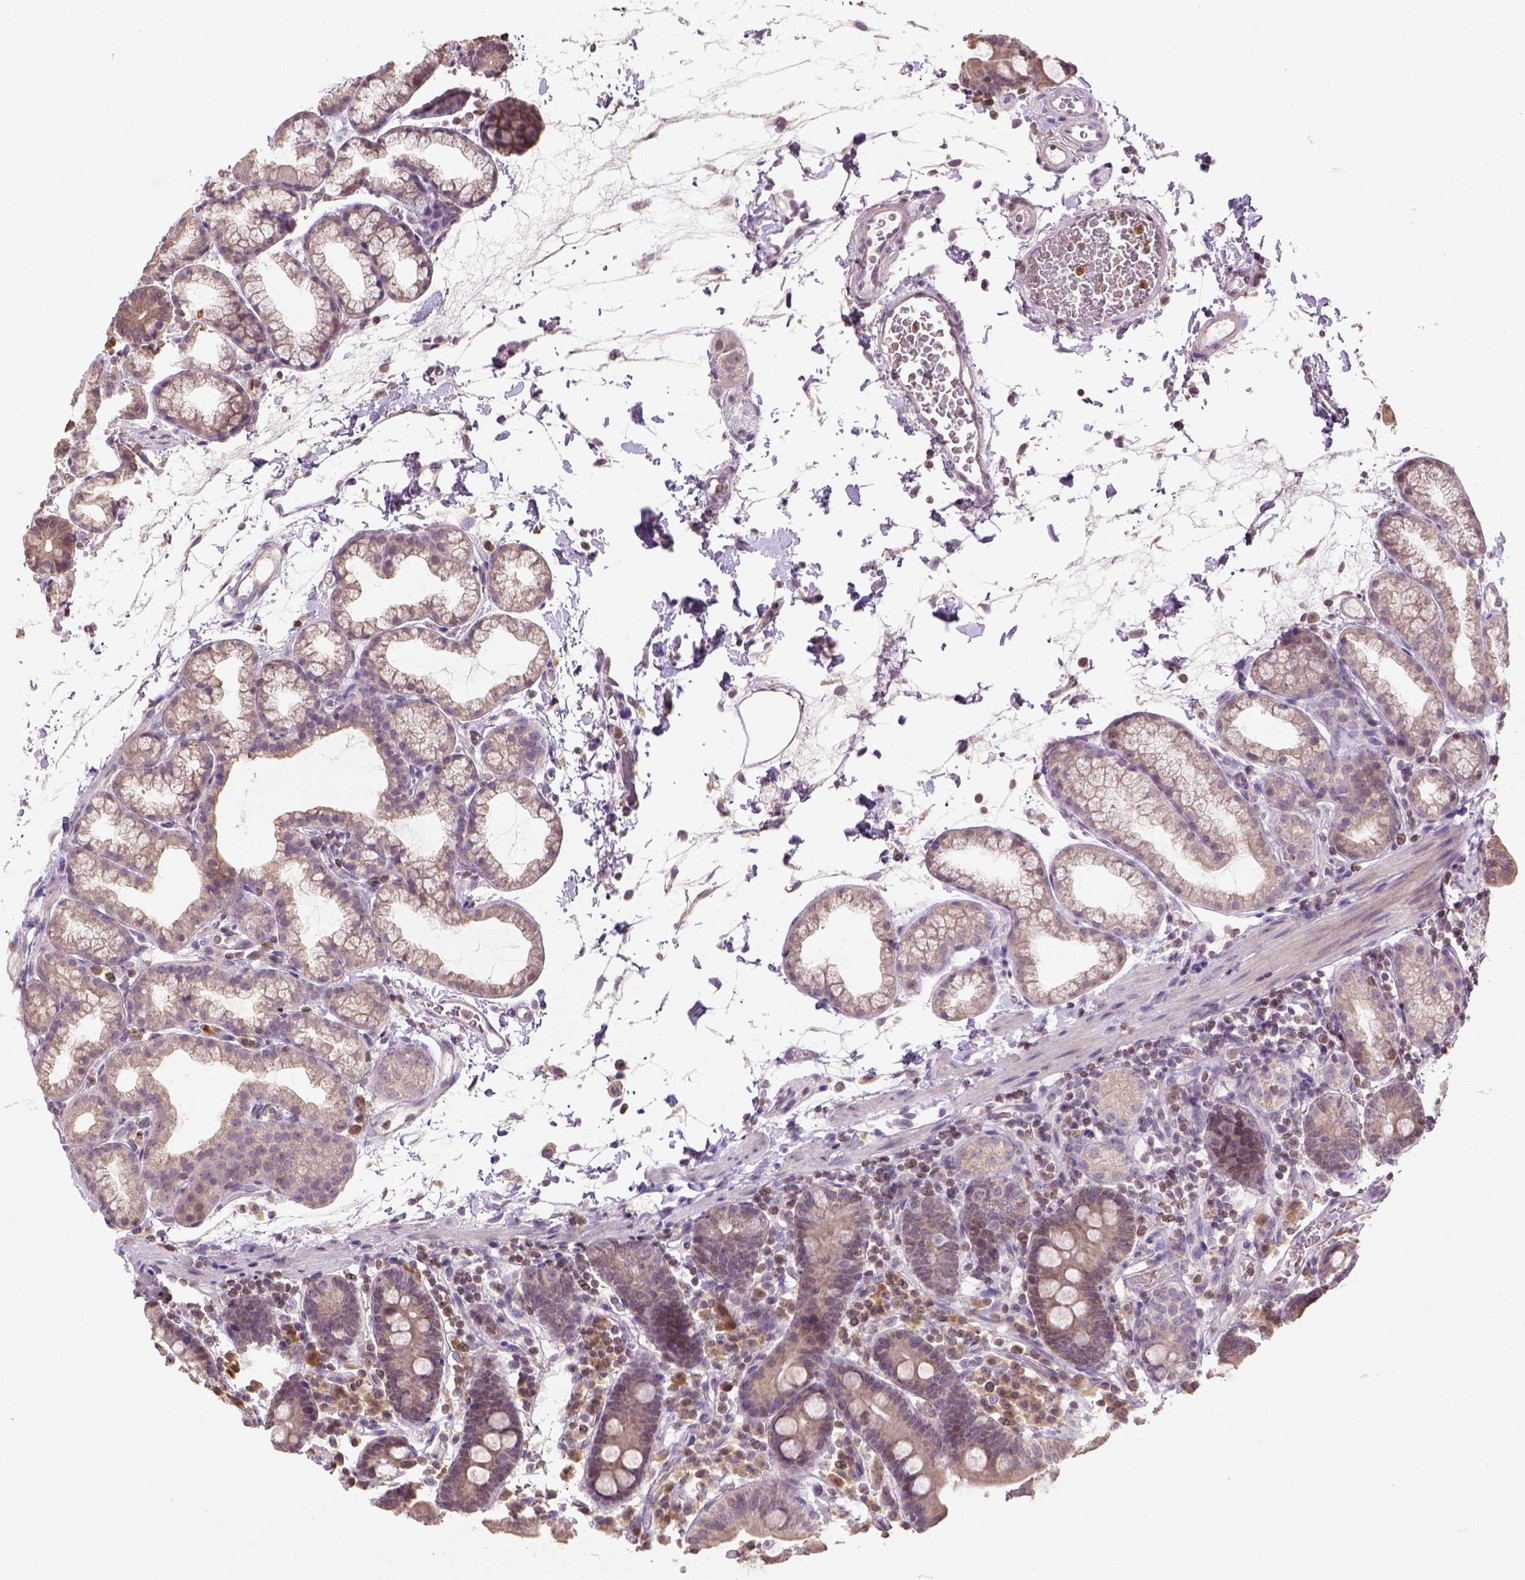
{"staining": {"intensity": "weak", "quantity": ">75%", "location": "cytoplasmic/membranous"}, "tissue": "duodenum", "cell_type": "Glandular cells", "image_type": "normal", "snomed": [{"axis": "morphology", "description": "Normal tissue, NOS"}, {"axis": "topography", "description": "Pancreas"}, {"axis": "topography", "description": "Duodenum"}], "caption": "IHC of normal human duodenum shows low levels of weak cytoplasmic/membranous positivity in approximately >75% of glandular cells.", "gene": "NUDT3", "patient": {"sex": "male", "age": 59}}